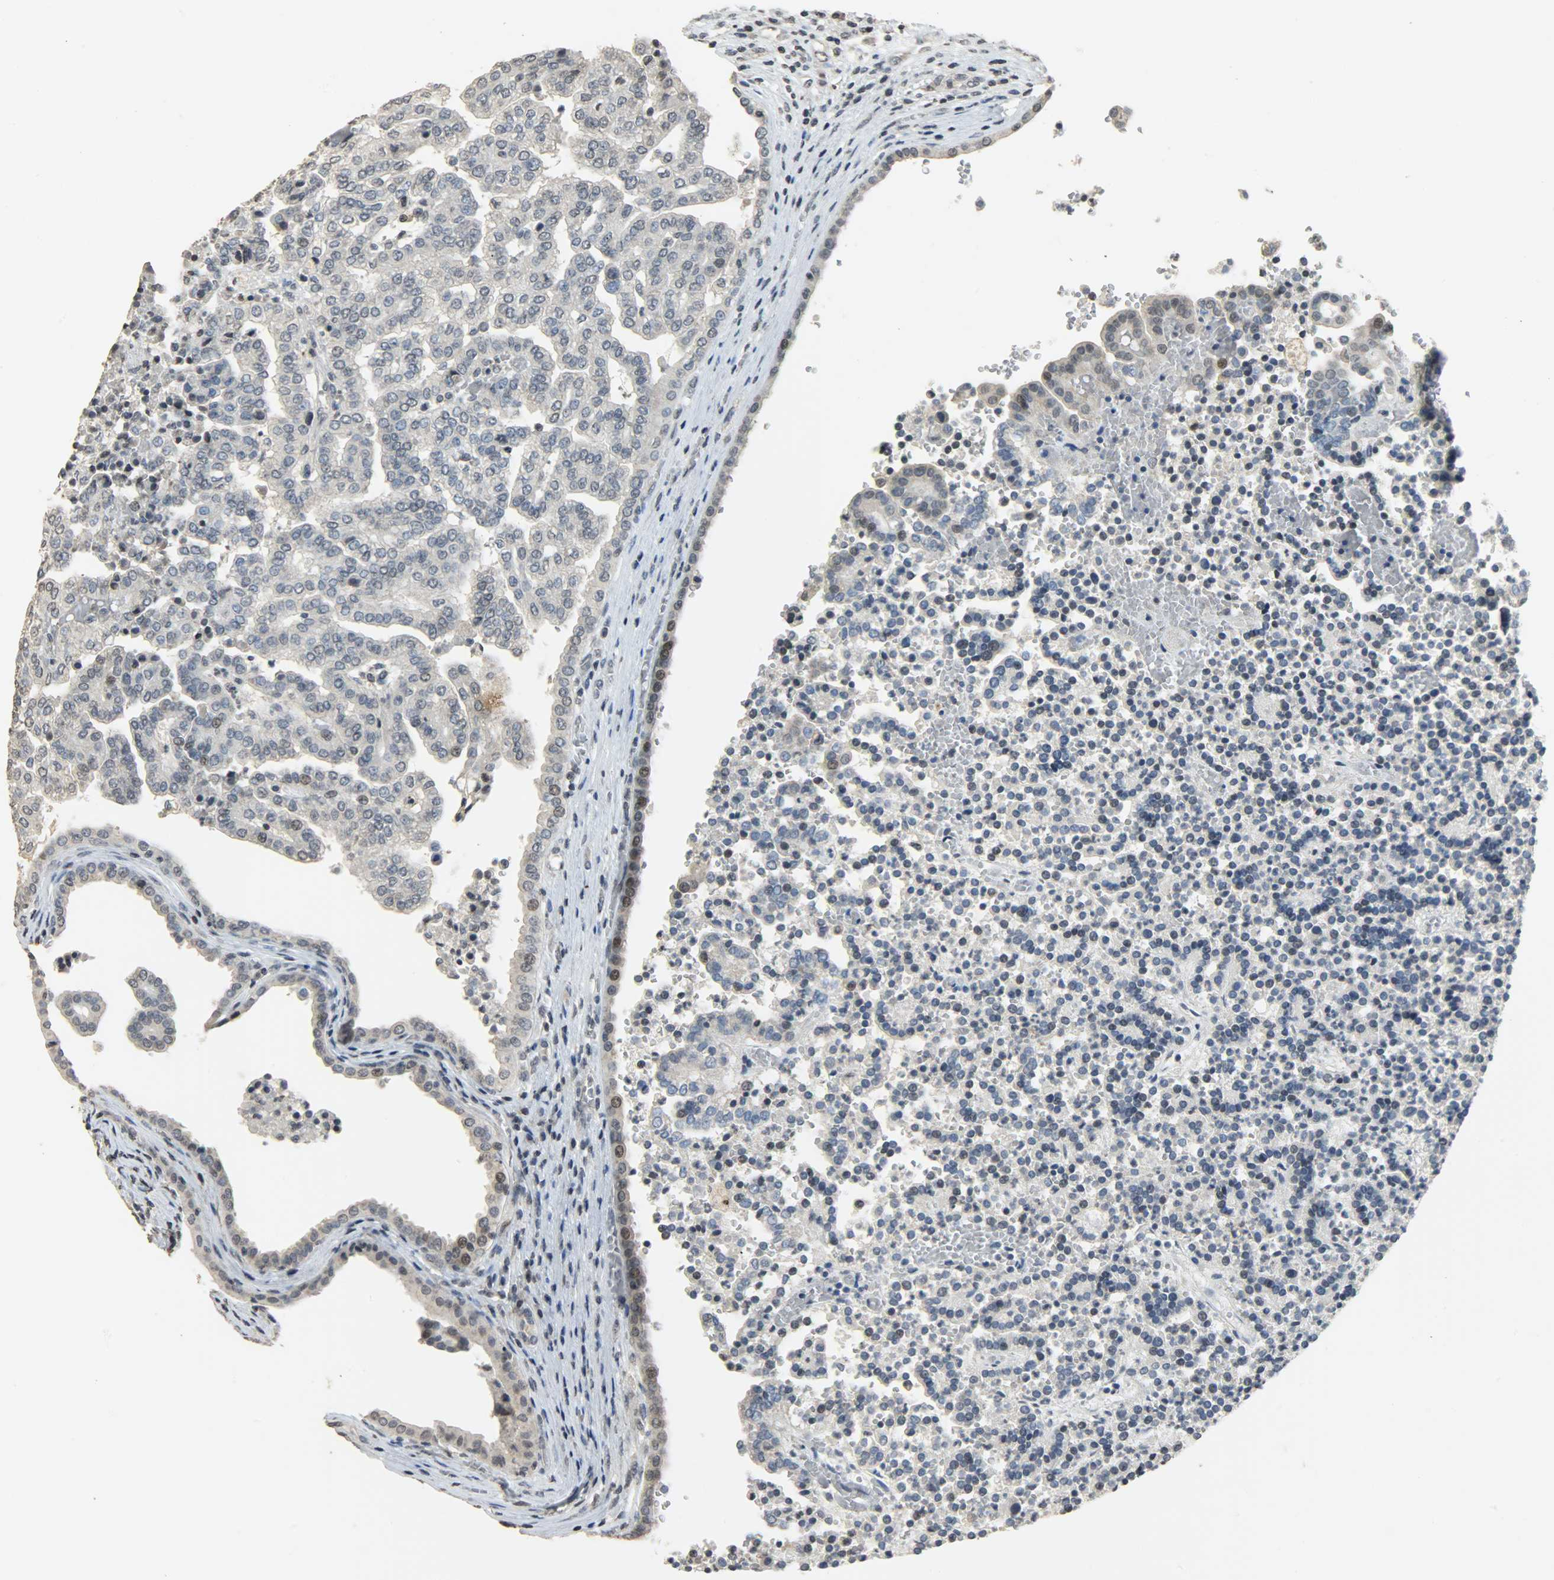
{"staining": {"intensity": "weak", "quantity": "<25%", "location": "nuclear"}, "tissue": "renal cancer", "cell_type": "Tumor cells", "image_type": "cancer", "snomed": [{"axis": "morphology", "description": "Adenocarcinoma, NOS"}, {"axis": "topography", "description": "Kidney"}], "caption": "Image shows no protein expression in tumor cells of renal cancer (adenocarcinoma) tissue.", "gene": "DNAJB6", "patient": {"sex": "male", "age": 61}}